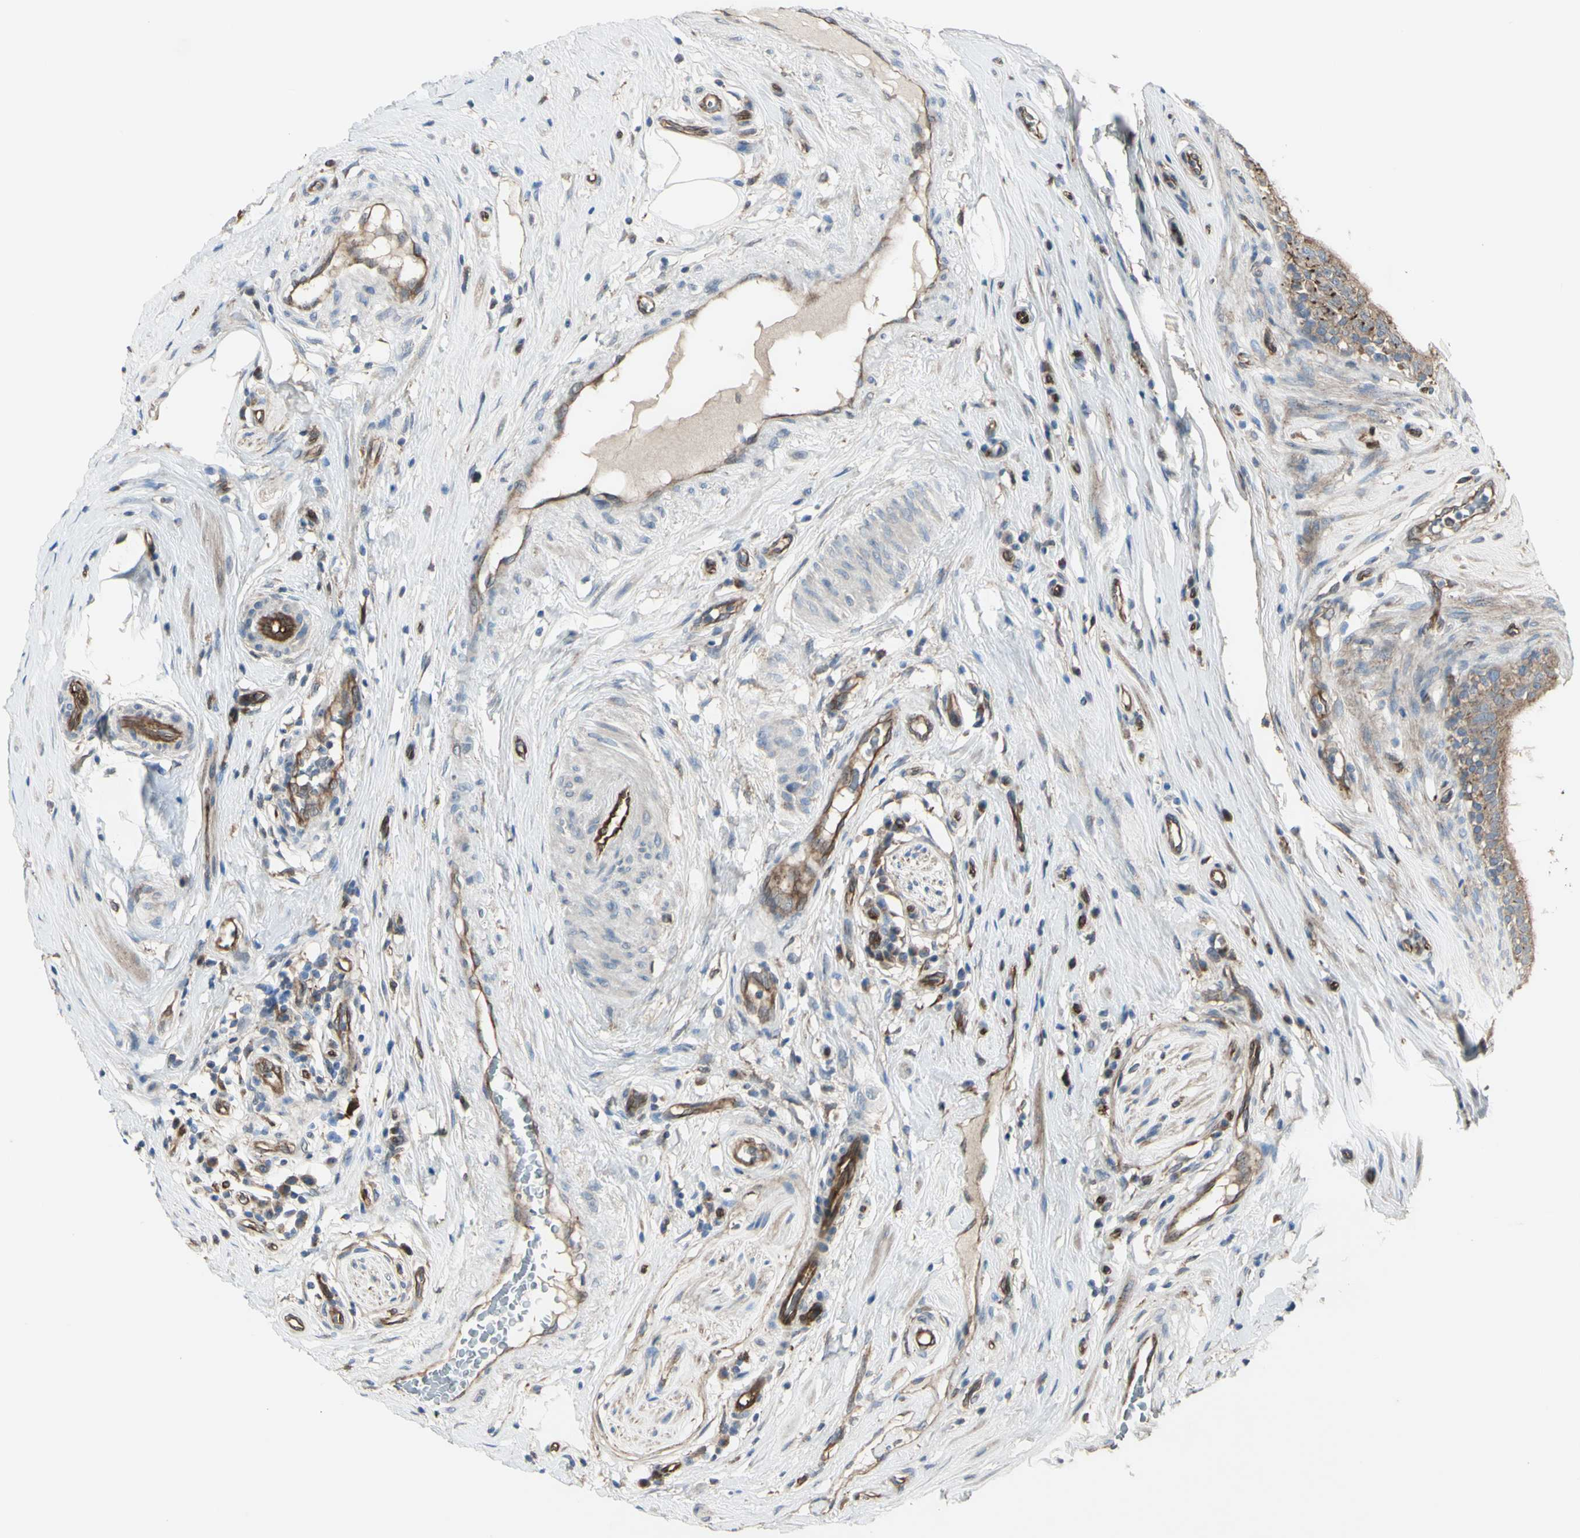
{"staining": {"intensity": "weak", "quantity": ">75%", "location": "cytoplasmic/membranous"}, "tissue": "epididymis", "cell_type": "Glandular cells", "image_type": "normal", "snomed": [{"axis": "morphology", "description": "Normal tissue, NOS"}, {"axis": "morphology", "description": "Inflammation, NOS"}, {"axis": "topography", "description": "Epididymis"}], "caption": "A low amount of weak cytoplasmic/membranous positivity is appreciated in about >75% of glandular cells in unremarkable epididymis. Ihc stains the protein in brown and the nuclei are stained blue.", "gene": "IGSF9B", "patient": {"sex": "male", "age": 84}}